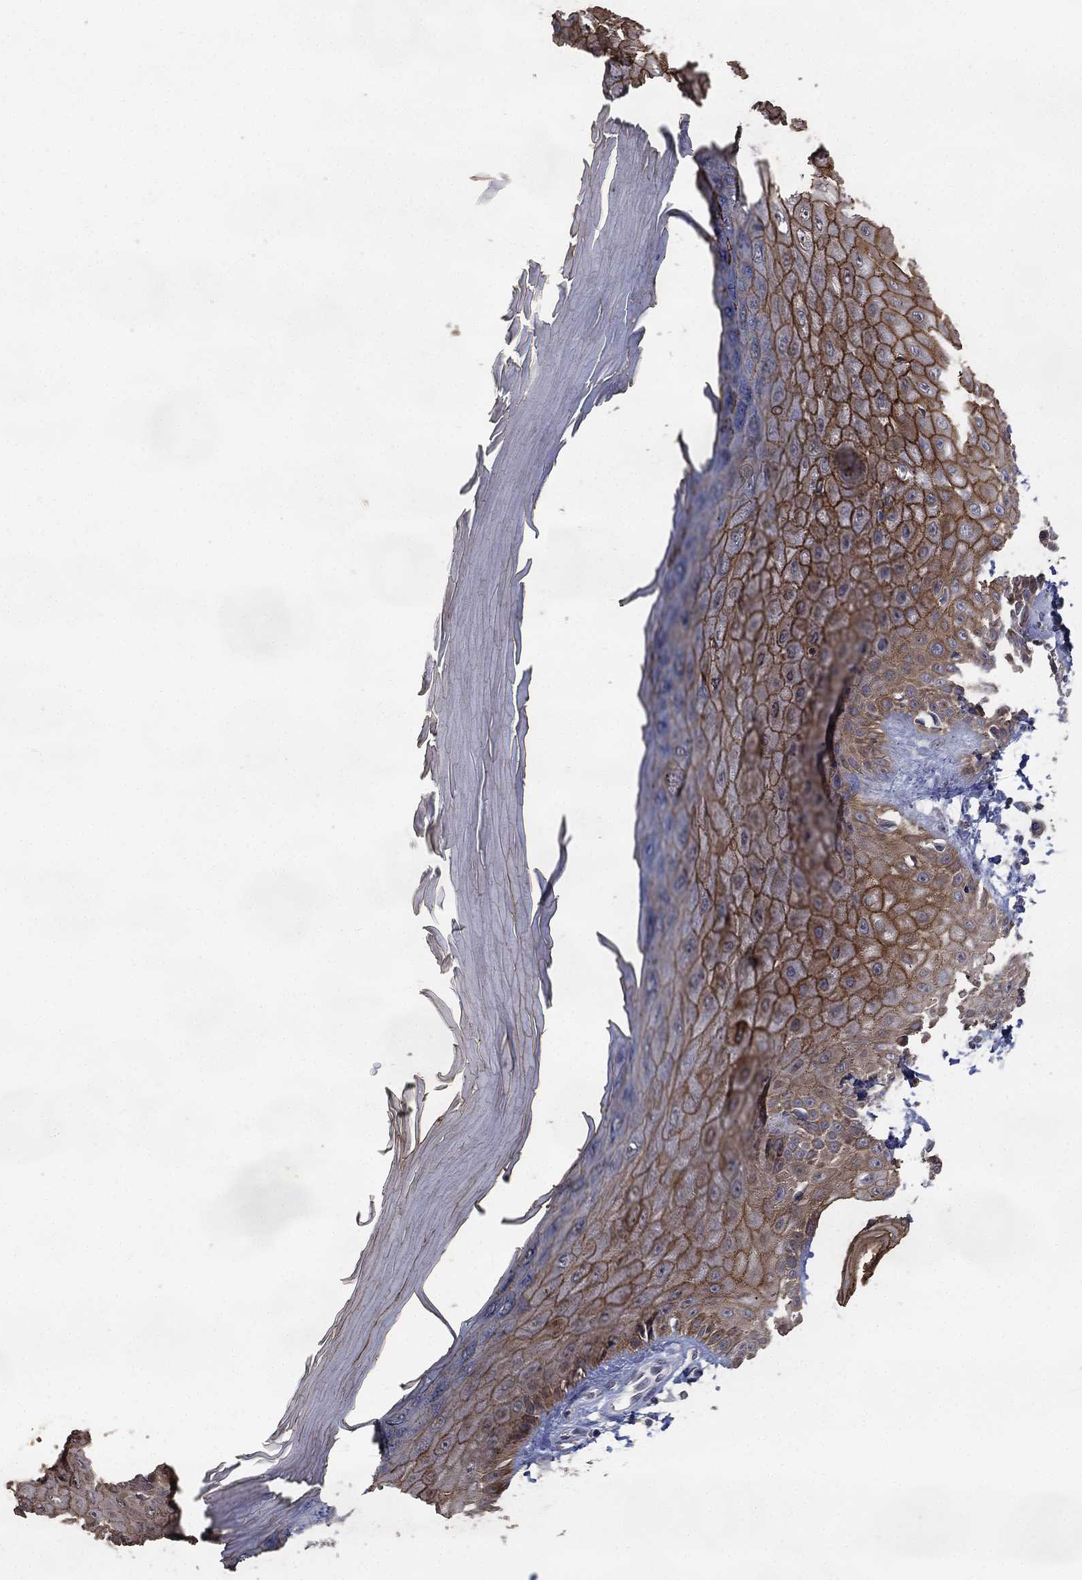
{"staining": {"intensity": "negative", "quantity": "none", "location": "none"}, "tissue": "skin", "cell_type": "Fibroblasts", "image_type": "normal", "snomed": [{"axis": "morphology", "description": "Normal tissue, NOS"}, {"axis": "morphology", "description": "Inflammation, NOS"}, {"axis": "morphology", "description": "Fibrosis, NOS"}, {"axis": "topography", "description": "Skin"}], "caption": "Immunohistochemical staining of unremarkable human skin reveals no significant positivity in fibroblasts.", "gene": "DSG1", "patient": {"sex": "male", "age": 71}}